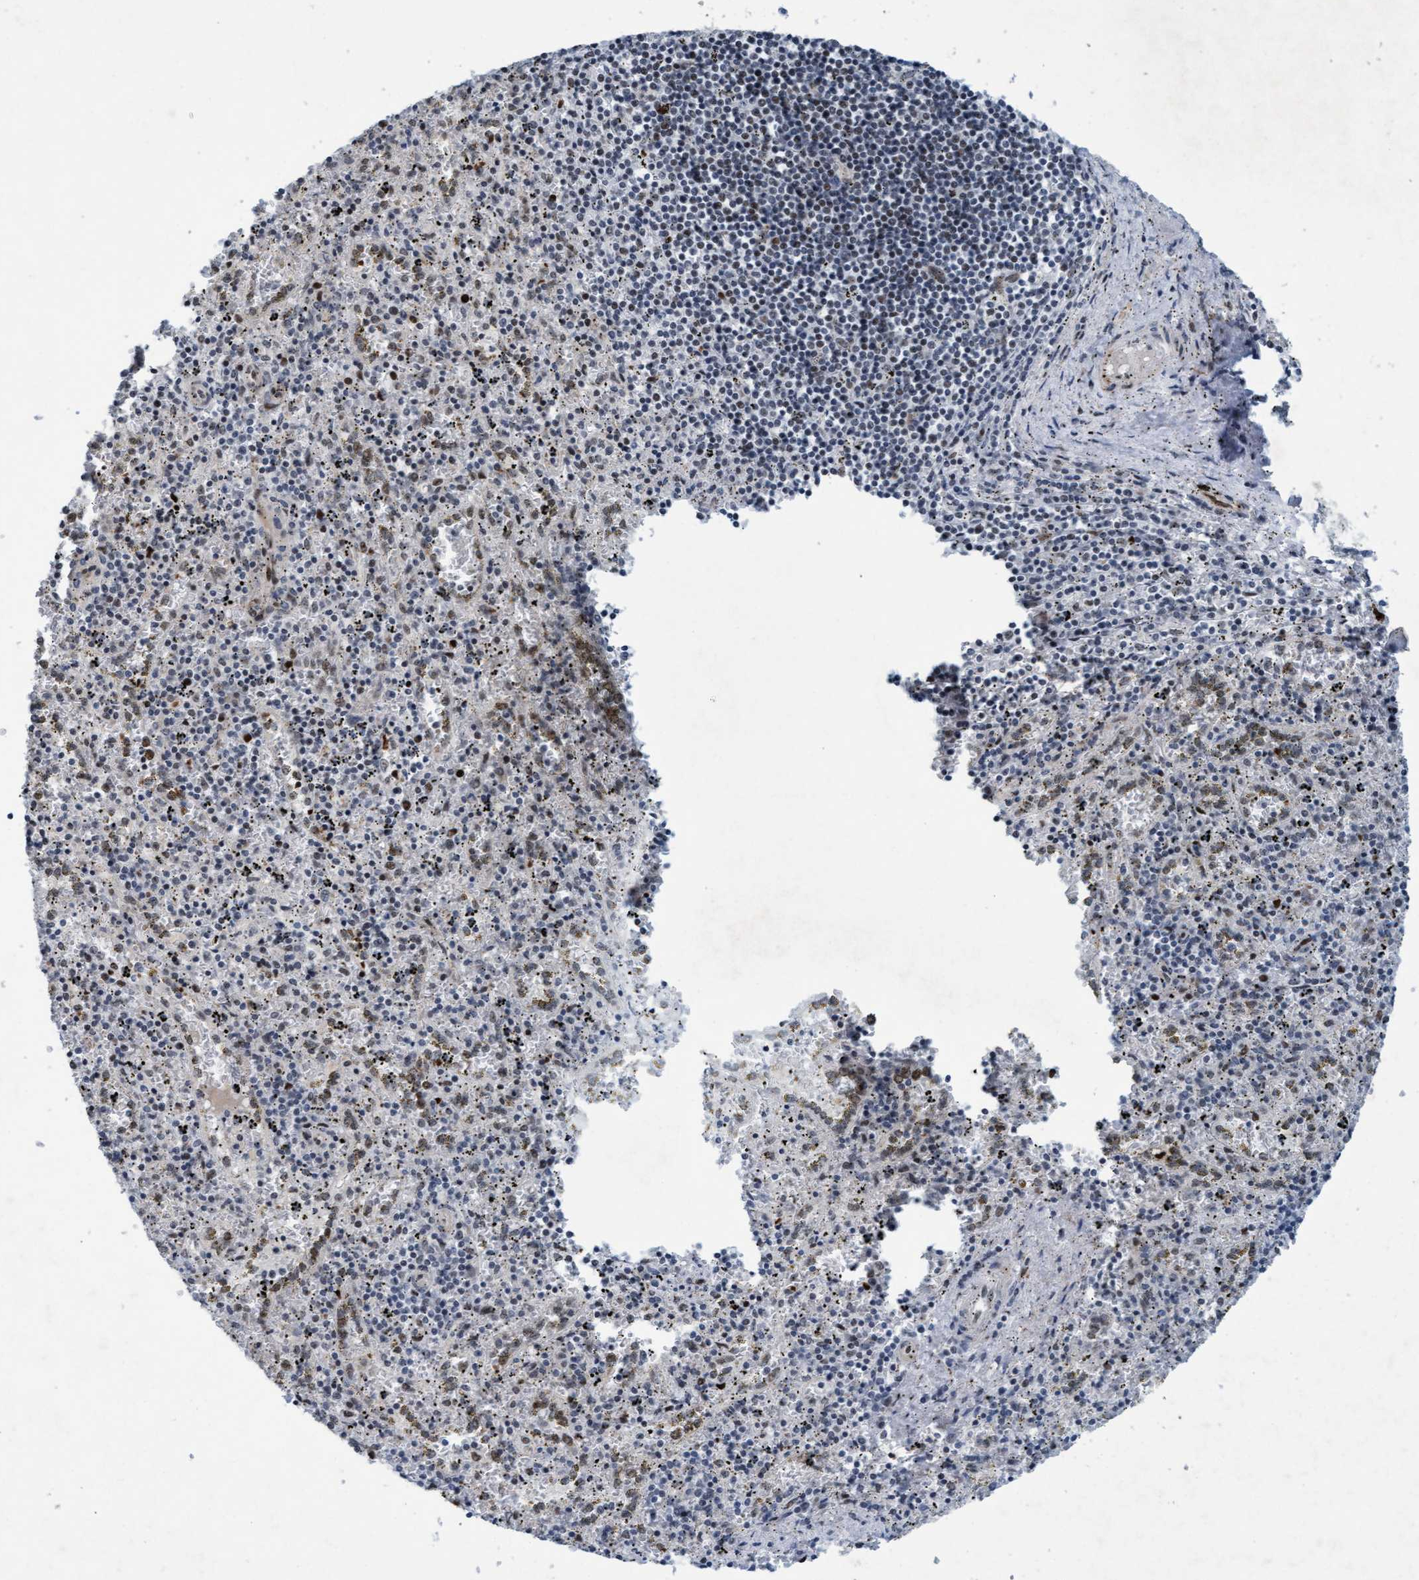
{"staining": {"intensity": "negative", "quantity": "none", "location": "none"}, "tissue": "spleen", "cell_type": "Cells in red pulp", "image_type": "normal", "snomed": [{"axis": "morphology", "description": "Normal tissue, NOS"}, {"axis": "topography", "description": "Spleen"}], "caption": "IHC histopathology image of normal spleen: spleen stained with DAB displays no significant protein staining in cells in red pulp.", "gene": "CWC27", "patient": {"sex": "male", "age": 11}}